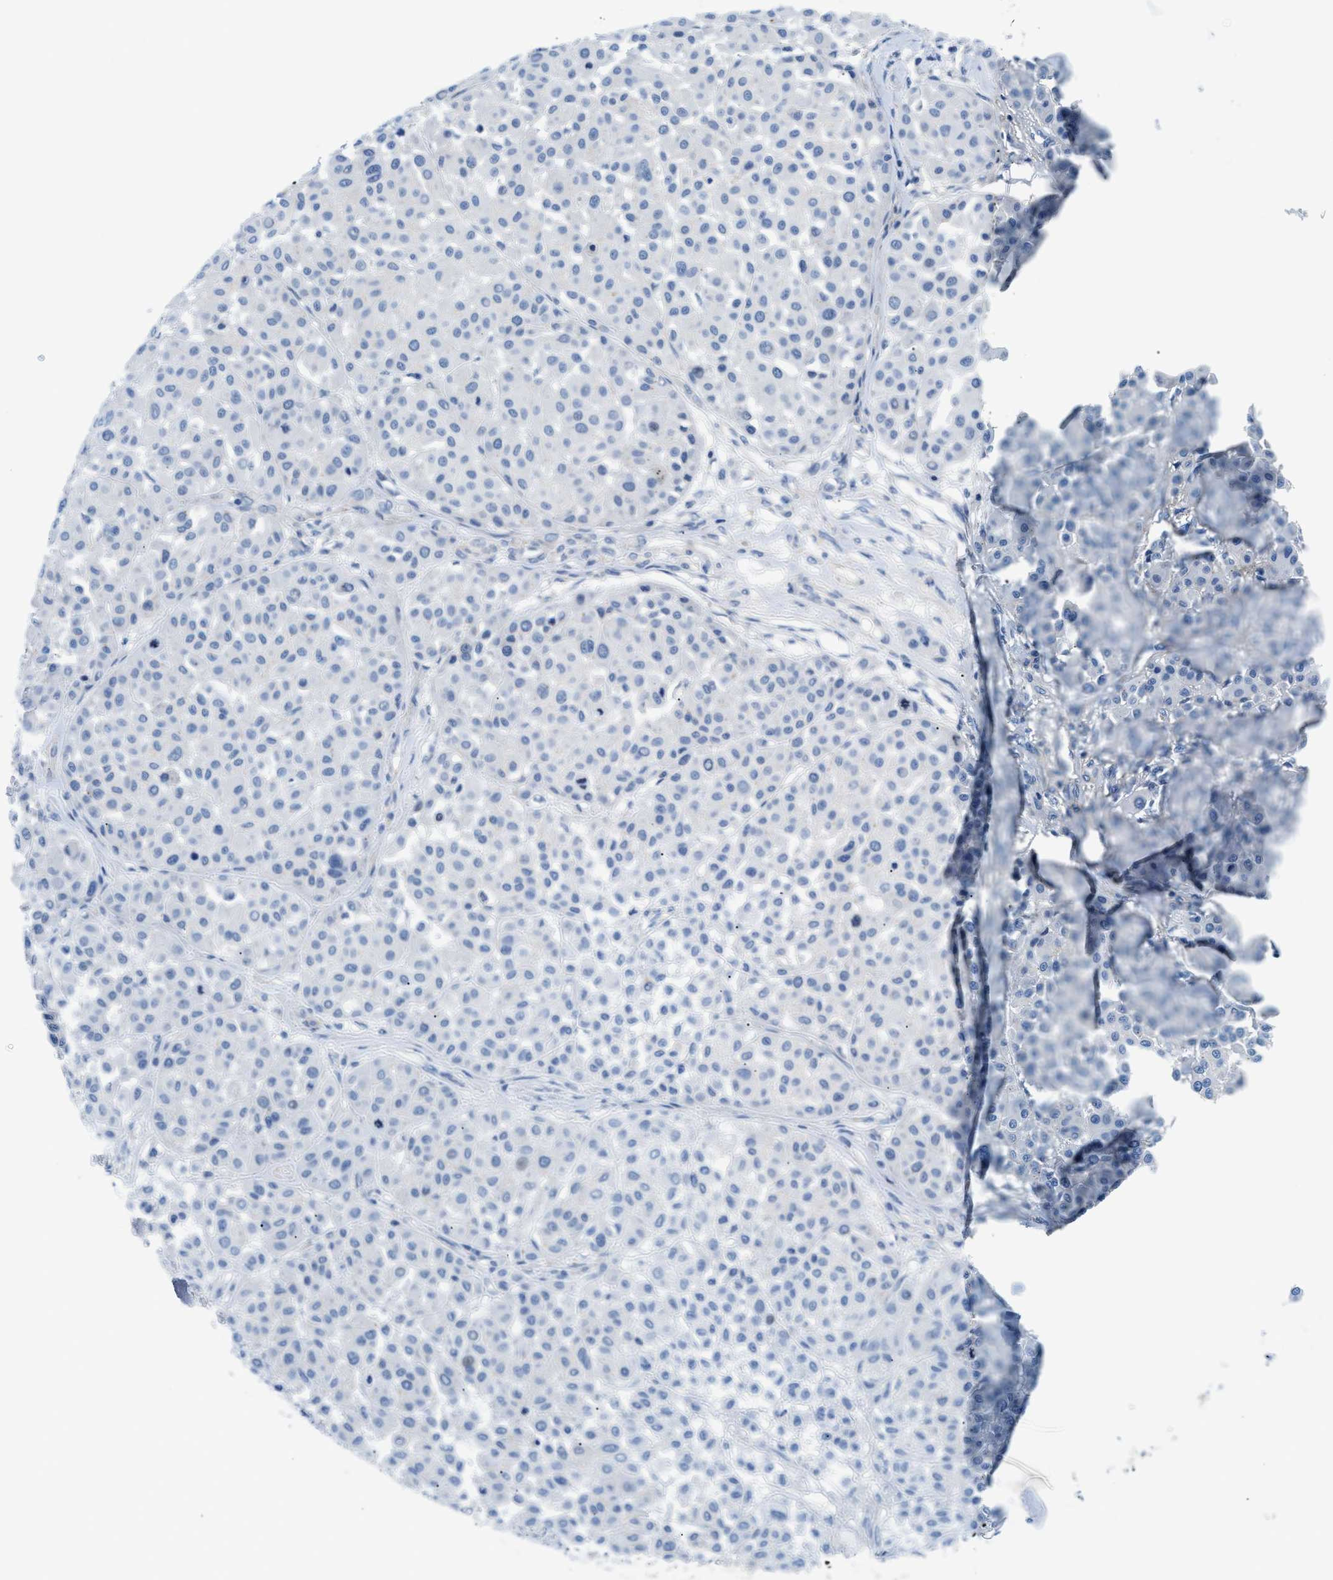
{"staining": {"intensity": "negative", "quantity": "none", "location": "none"}, "tissue": "melanoma", "cell_type": "Tumor cells", "image_type": "cancer", "snomed": [{"axis": "morphology", "description": "Malignant melanoma, Metastatic site"}, {"axis": "topography", "description": "Soft tissue"}], "caption": "Melanoma was stained to show a protein in brown. There is no significant positivity in tumor cells.", "gene": "FDCSP", "patient": {"sex": "male", "age": 41}}